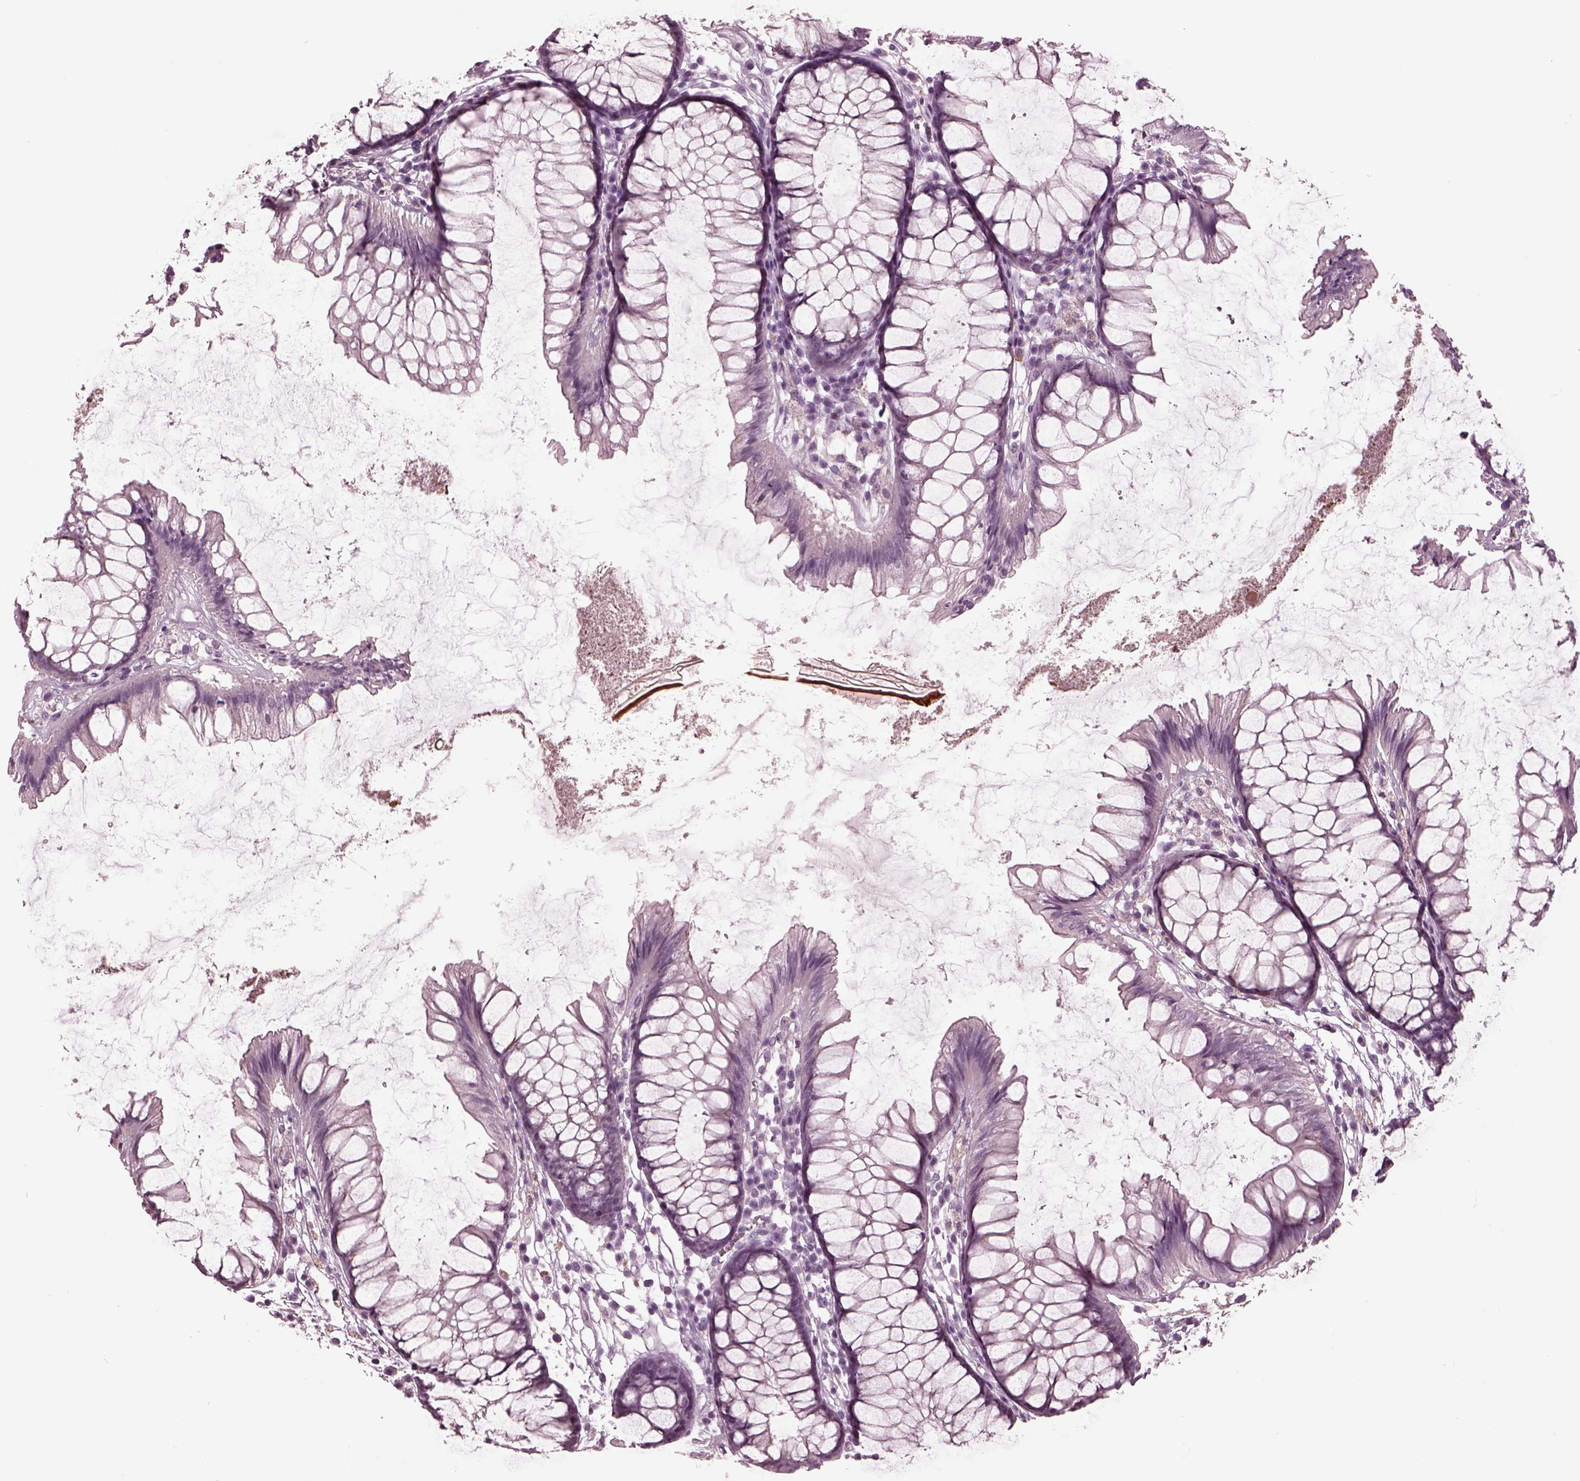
{"staining": {"intensity": "negative", "quantity": "none", "location": "none"}, "tissue": "colon", "cell_type": "Endothelial cells", "image_type": "normal", "snomed": [{"axis": "morphology", "description": "Normal tissue, NOS"}, {"axis": "morphology", "description": "Adenocarcinoma, NOS"}, {"axis": "topography", "description": "Colon"}], "caption": "This is an immunohistochemistry (IHC) micrograph of normal colon. There is no staining in endothelial cells.", "gene": "MIB2", "patient": {"sex": "male", "age": 65}}